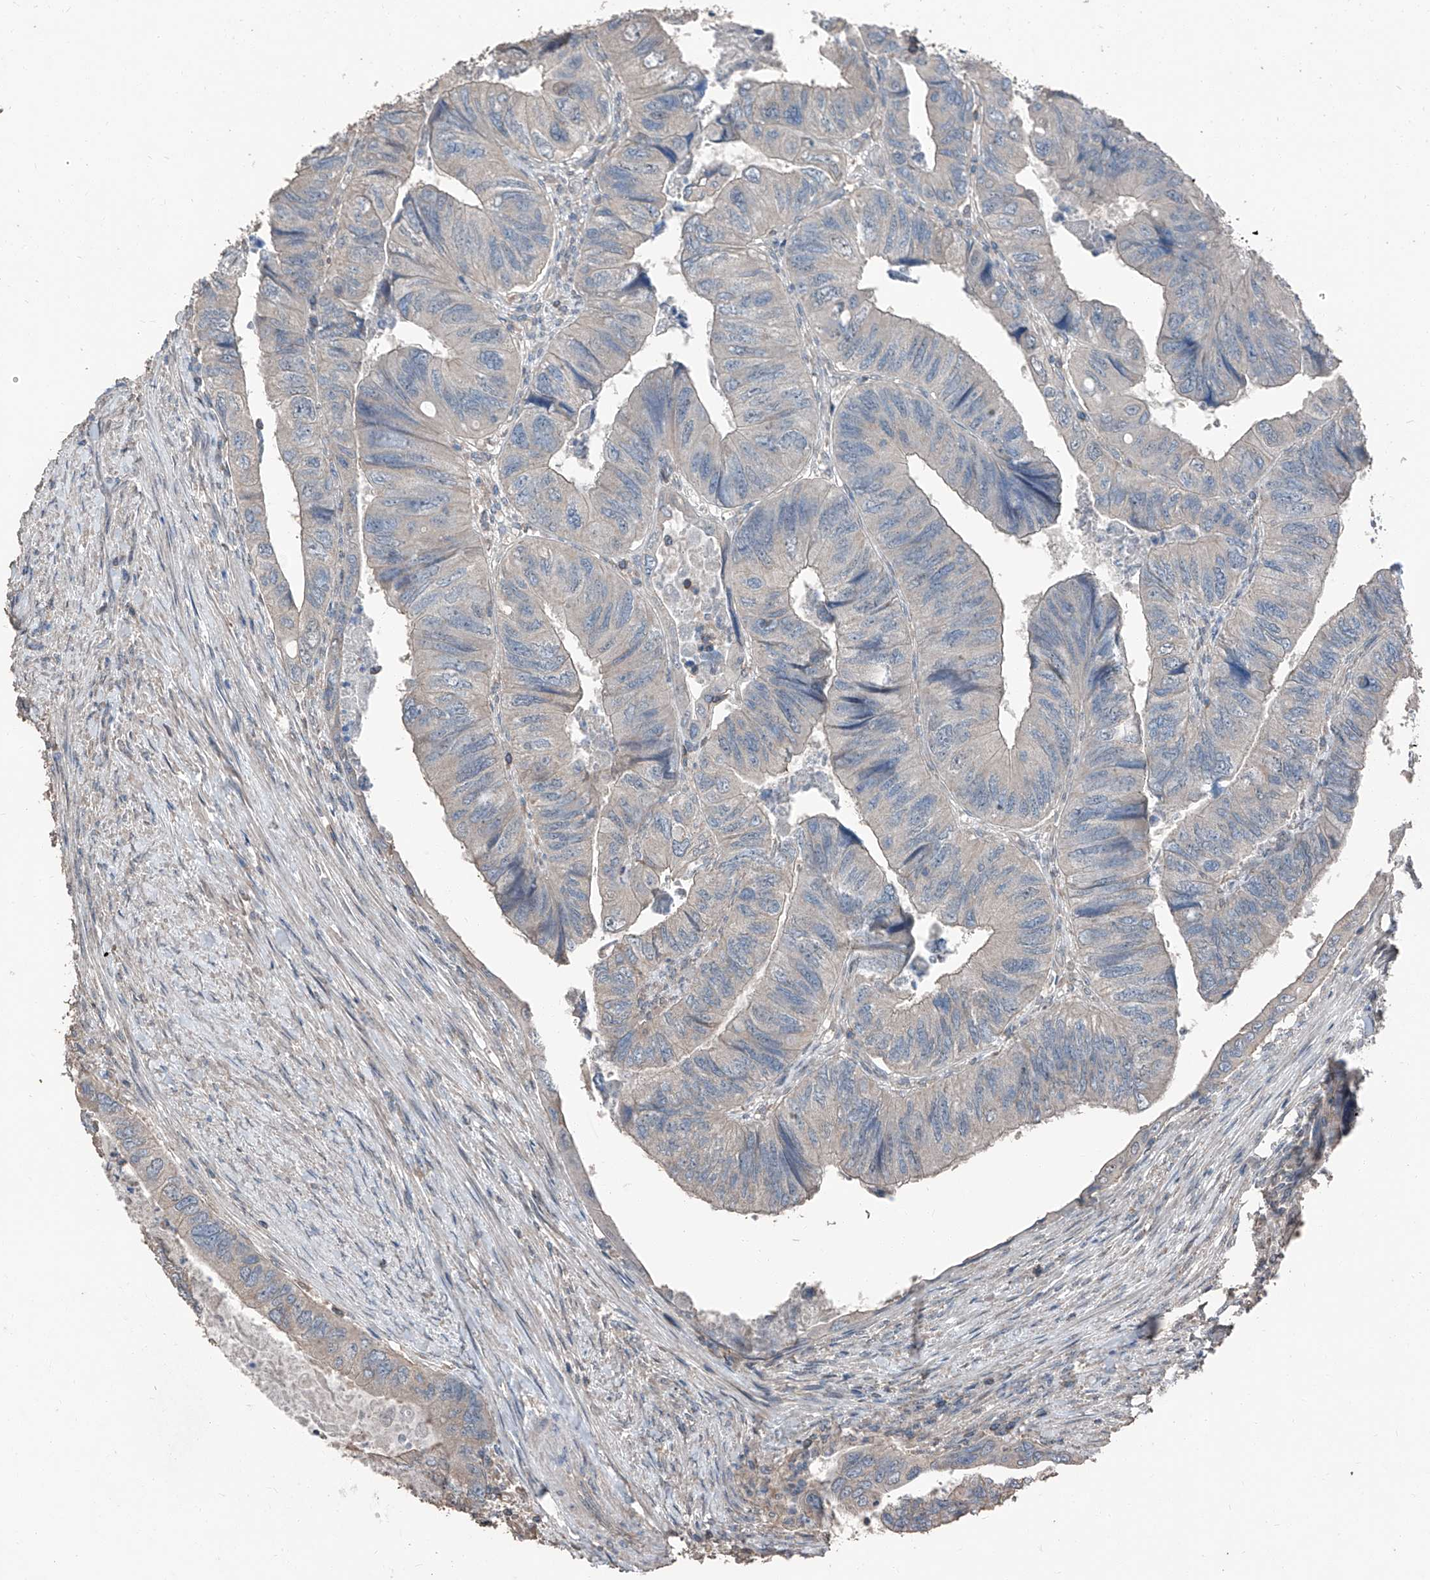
{"staining": {"intensity": "negative", "quantity": "none", "location": "none"}, "tissue": "colorectal cancer", "cell_type": "Tumor cells", "image_type": "cancer", "snomed": [{"axis": "morphology", "description": "Adenocarcinoma, NOS"}, {"axis": "topography", "description": "Rectum"}], "caption": "Colorectal cancer (adenocarcinoma) was stained to show a protein in brown. There is no significant positivity in tumor cells.", "gene": "MAMLD1", "patient": {"sex": "male", "age": 63}}